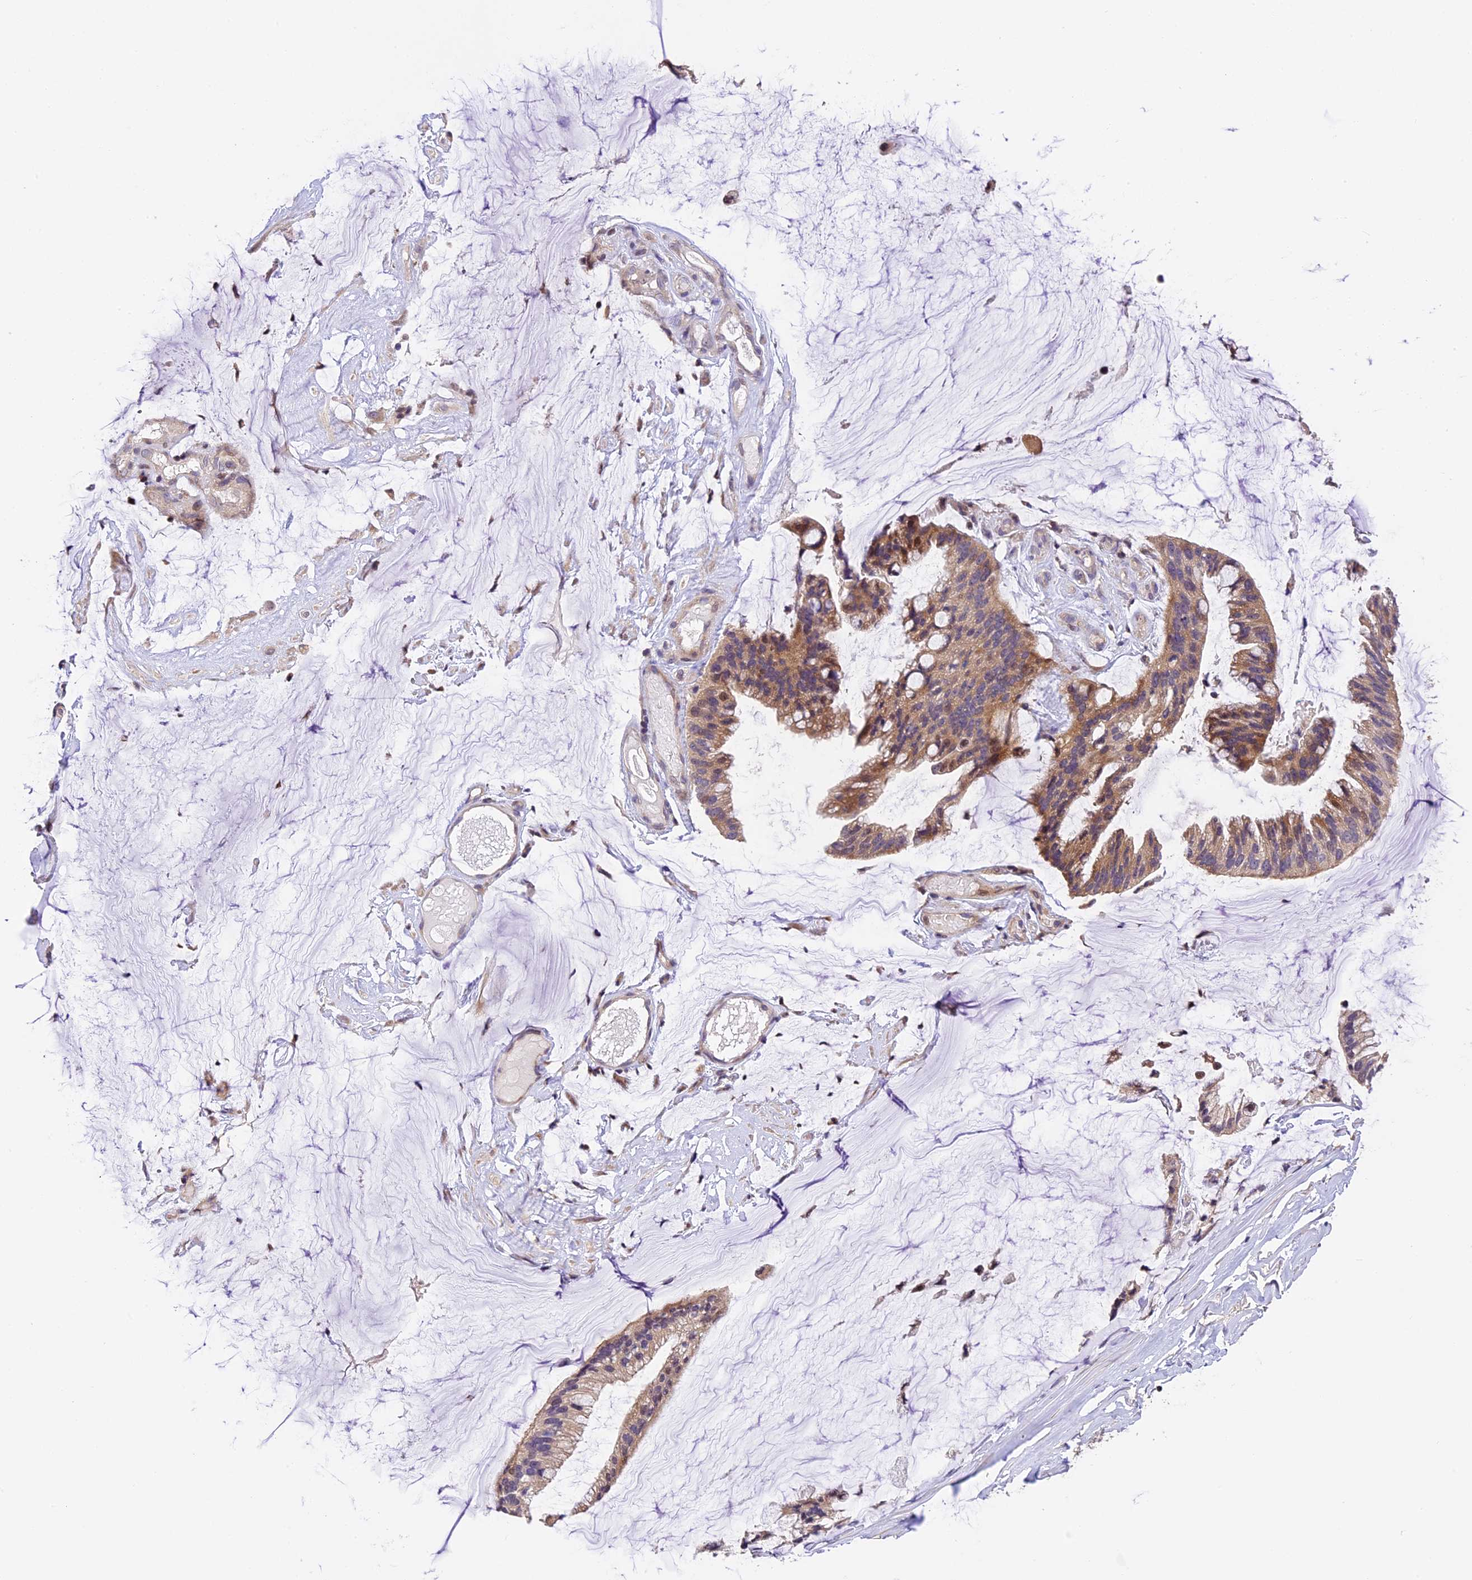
{"staining": {"intensity": "weak", "quantity": ">75%", "location": "cytoplasmic/membranous"}, "tissue": "ovarian cancer", "cell_type": "Tumor cells", "image_type": "cancer", "snomed": [{"axis": "morphology", "description": "Cystadenocarcinoma, mucinous, NOS"}, {"axis": "topography", "description": "Ovary"}], "caption": "Tumor cells demonstrate low levels of weak cytoplasmic/membranous staining in approximately >75% of cells in mucinous cystadenocarcinoma (ovarian).", "gene": "DGKH", "patient": {"sex": "female", "age": 39}}